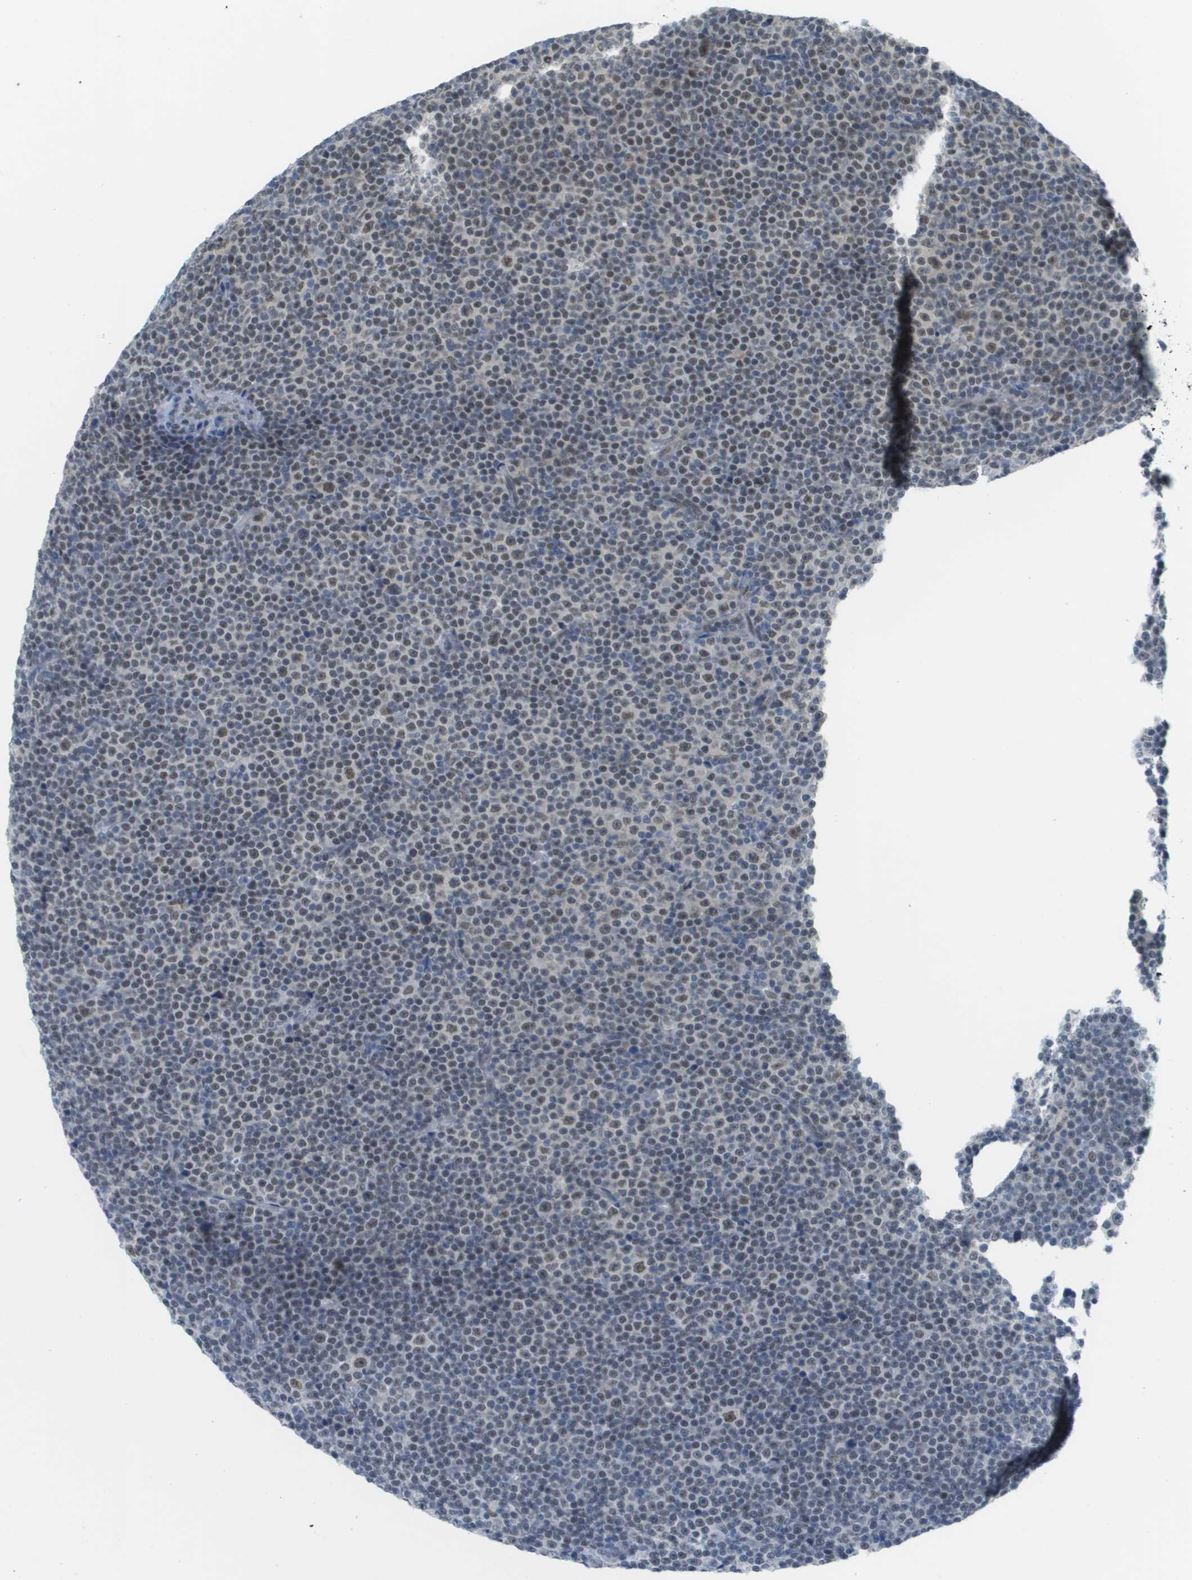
{"staining": {"intensity": "weak", "quantity": "25%-75%", "location": "nuclear"}, "tissue": "lymphoma", "cell_type": "Tumor cells", "image_type": "cancer", "snomed": [{"axis": "morphology", "description": "Malignant lymphoma, non-Hodgkin's type, Low grade"}, {"axis": "topography", "description": "Lymph node"}], "caption": "Immunohistochemical staining of lymphoma exhibits low levels of weak nuclear protein positivity in about 25%-75% of tumor cells. (Stains: DAB (3,3'-diaminobenzidine) in brown, nuclei in blue, Microscopy: brightfield microscopy at high magnification).", "gene": "ARID1B", "patient": {"sex": "female", "age": 67}}